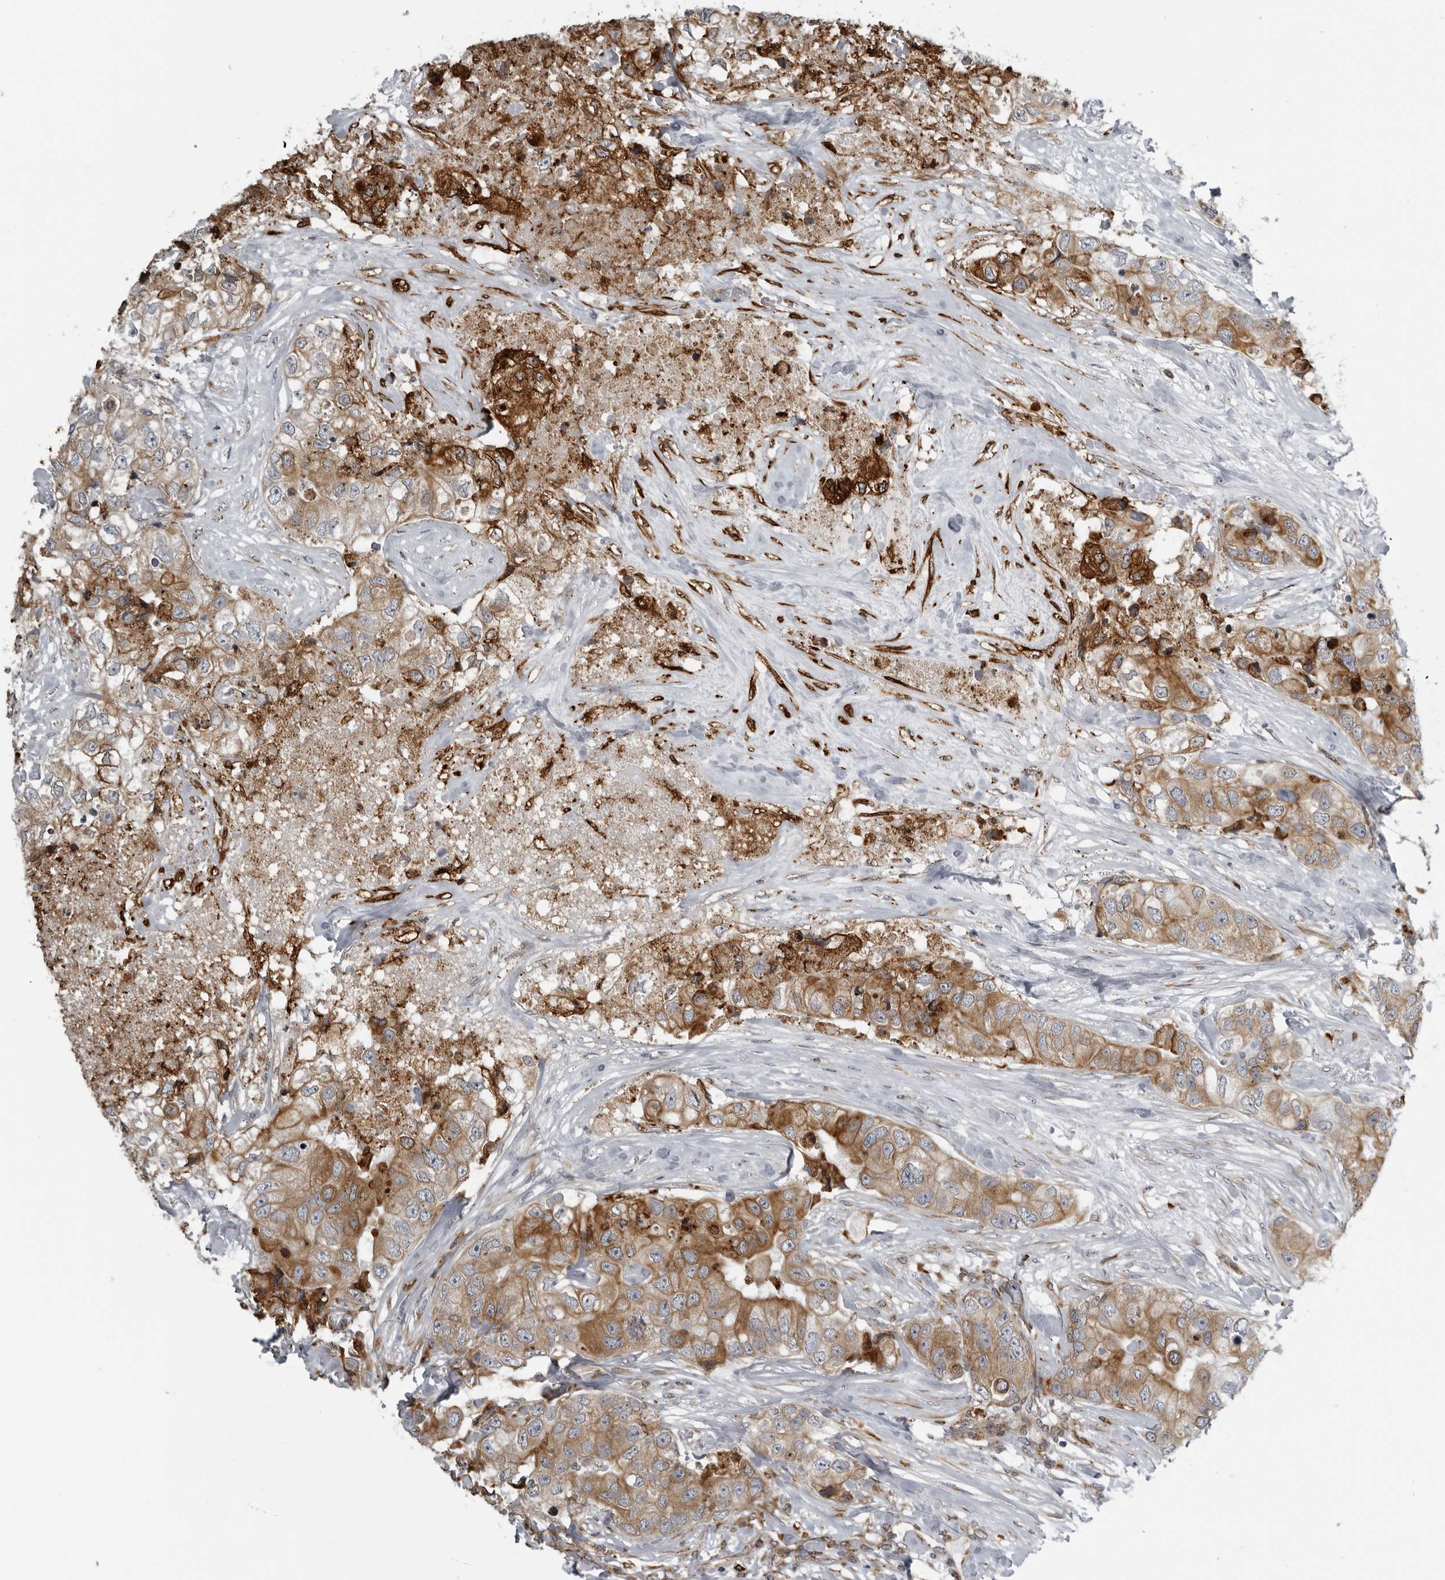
{"staining": {"intensity": "strong", "quantity": "25%-75%", "location": "cytoplasmic/membranous"}, "tissue": "breast cancer", "cell_type": "Tumor cells", "image_type": "cancer", "snomed": [{"axis": "morphology", "description": "Duct carcinoma"}, {"axis": "topography", "description": "Breast"}], "caption": "The micrograph displays immunohistochemical staining of breast cancer. There is strong cytoplasmic/membranous positivity is seen in approximately 25%-75% of tumor cells. (IHC, brightfield microscopy, high magnification).", "gene": "ALPK2", "patient": {"sex": "female", "age": 62}}